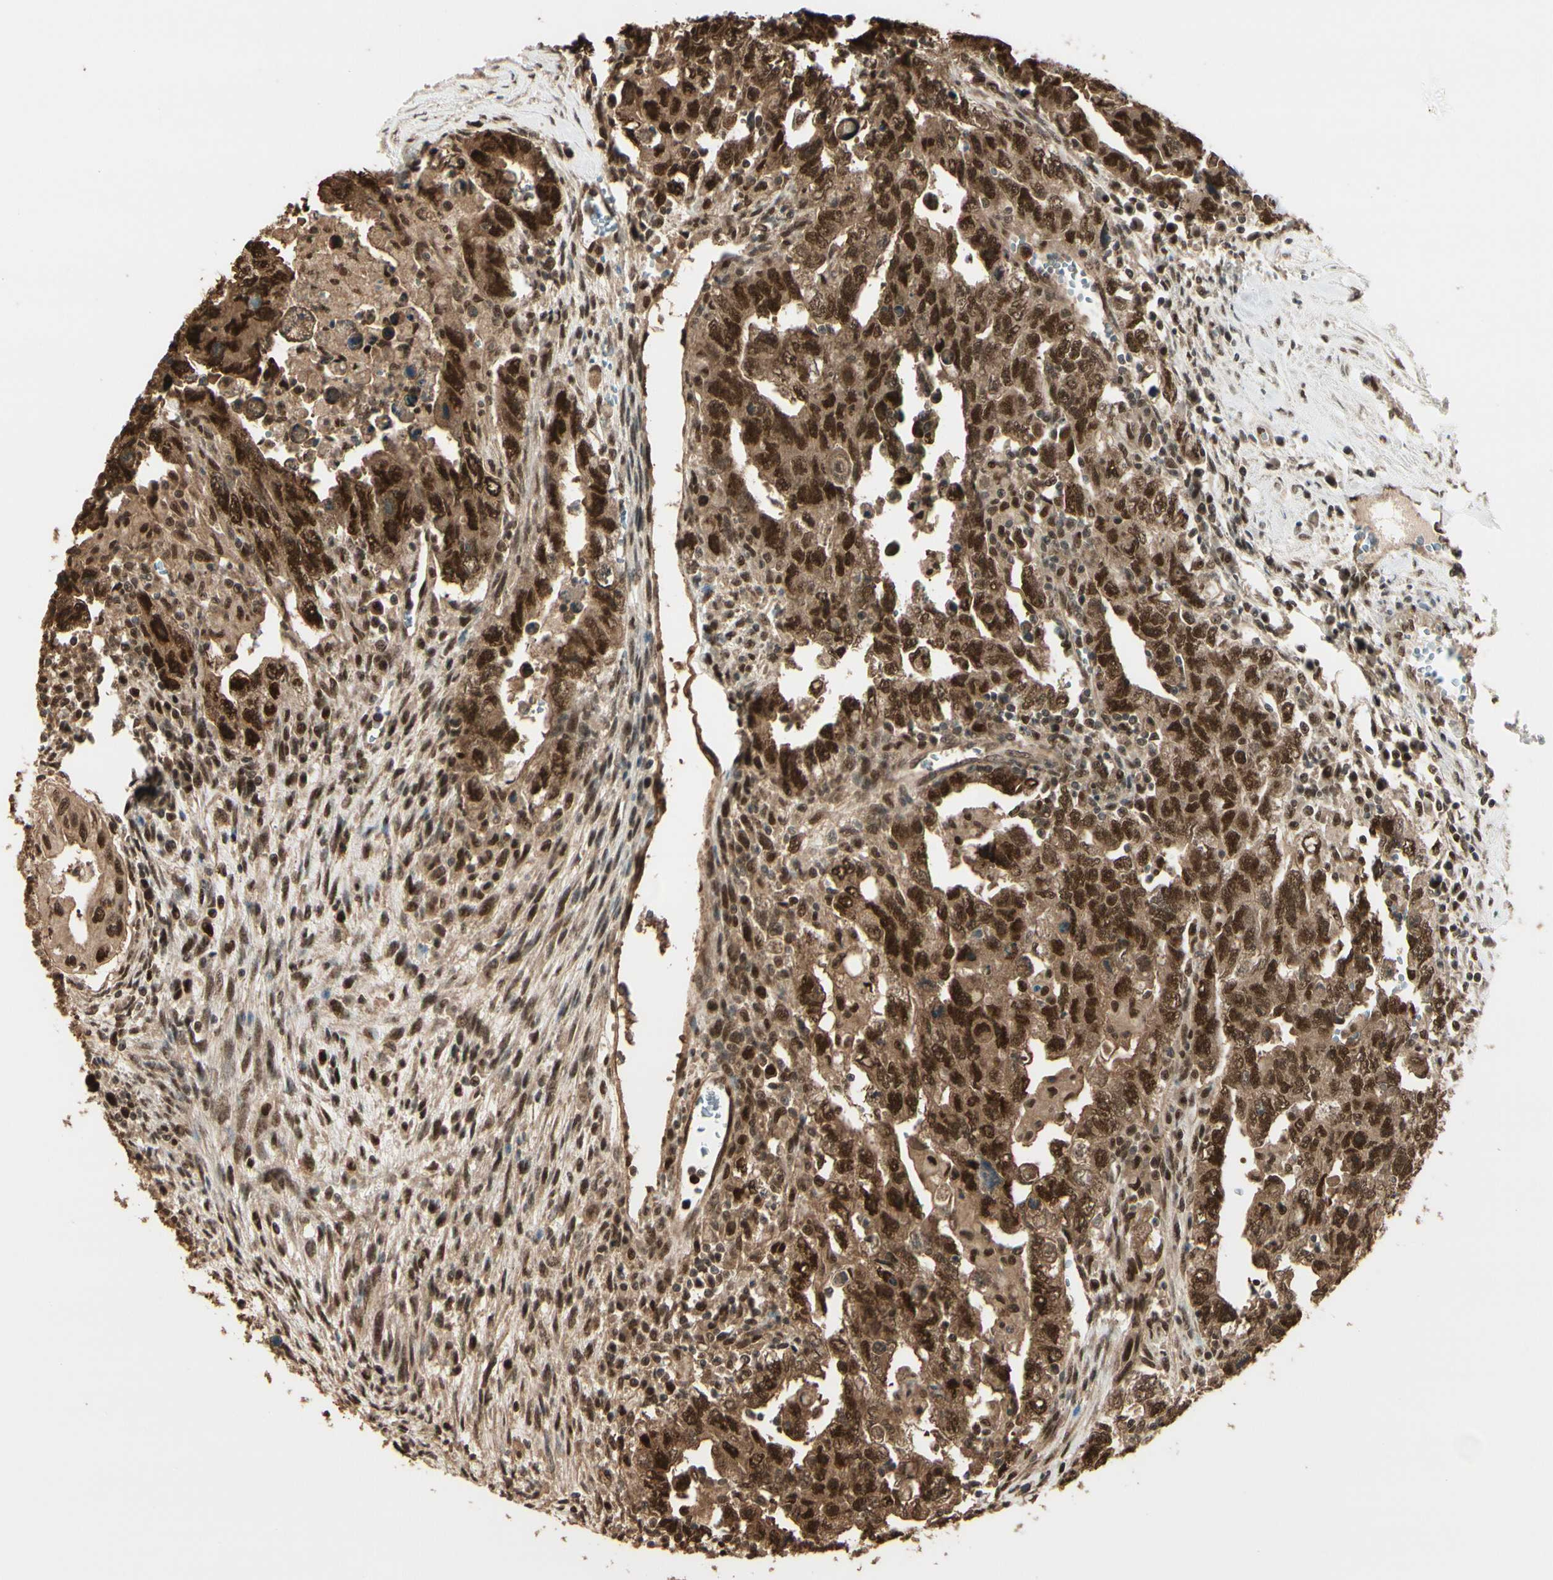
{"staining": {"intensity": "strong", "quantity": ">75%", "location": "cytoplasmic/membranous,nuclear"}, "tissue": "testis cancer", "cell_type": "Tumor cells", "image_type": "cancer", "snomed": [{"axis": "morphology", "description": "Carcinoma, Embryonal, NOS"}, {"axis": "topography", "description": "Testis"}], "caption": "Immunohistochemistry (IHC) photomicrograph of neoplastic tissue: embryonal carcinoma (testis) stained using immunohistochemistry shows high levels of strong protein expression localized specifically in the cytoplasmic/membranous and nuclear of tumor cells, appearing as a cytoplasmic/membranous and nuclear brown color.", "gene": "HSF1", "patient": {"sex": "male", "age": 28}}